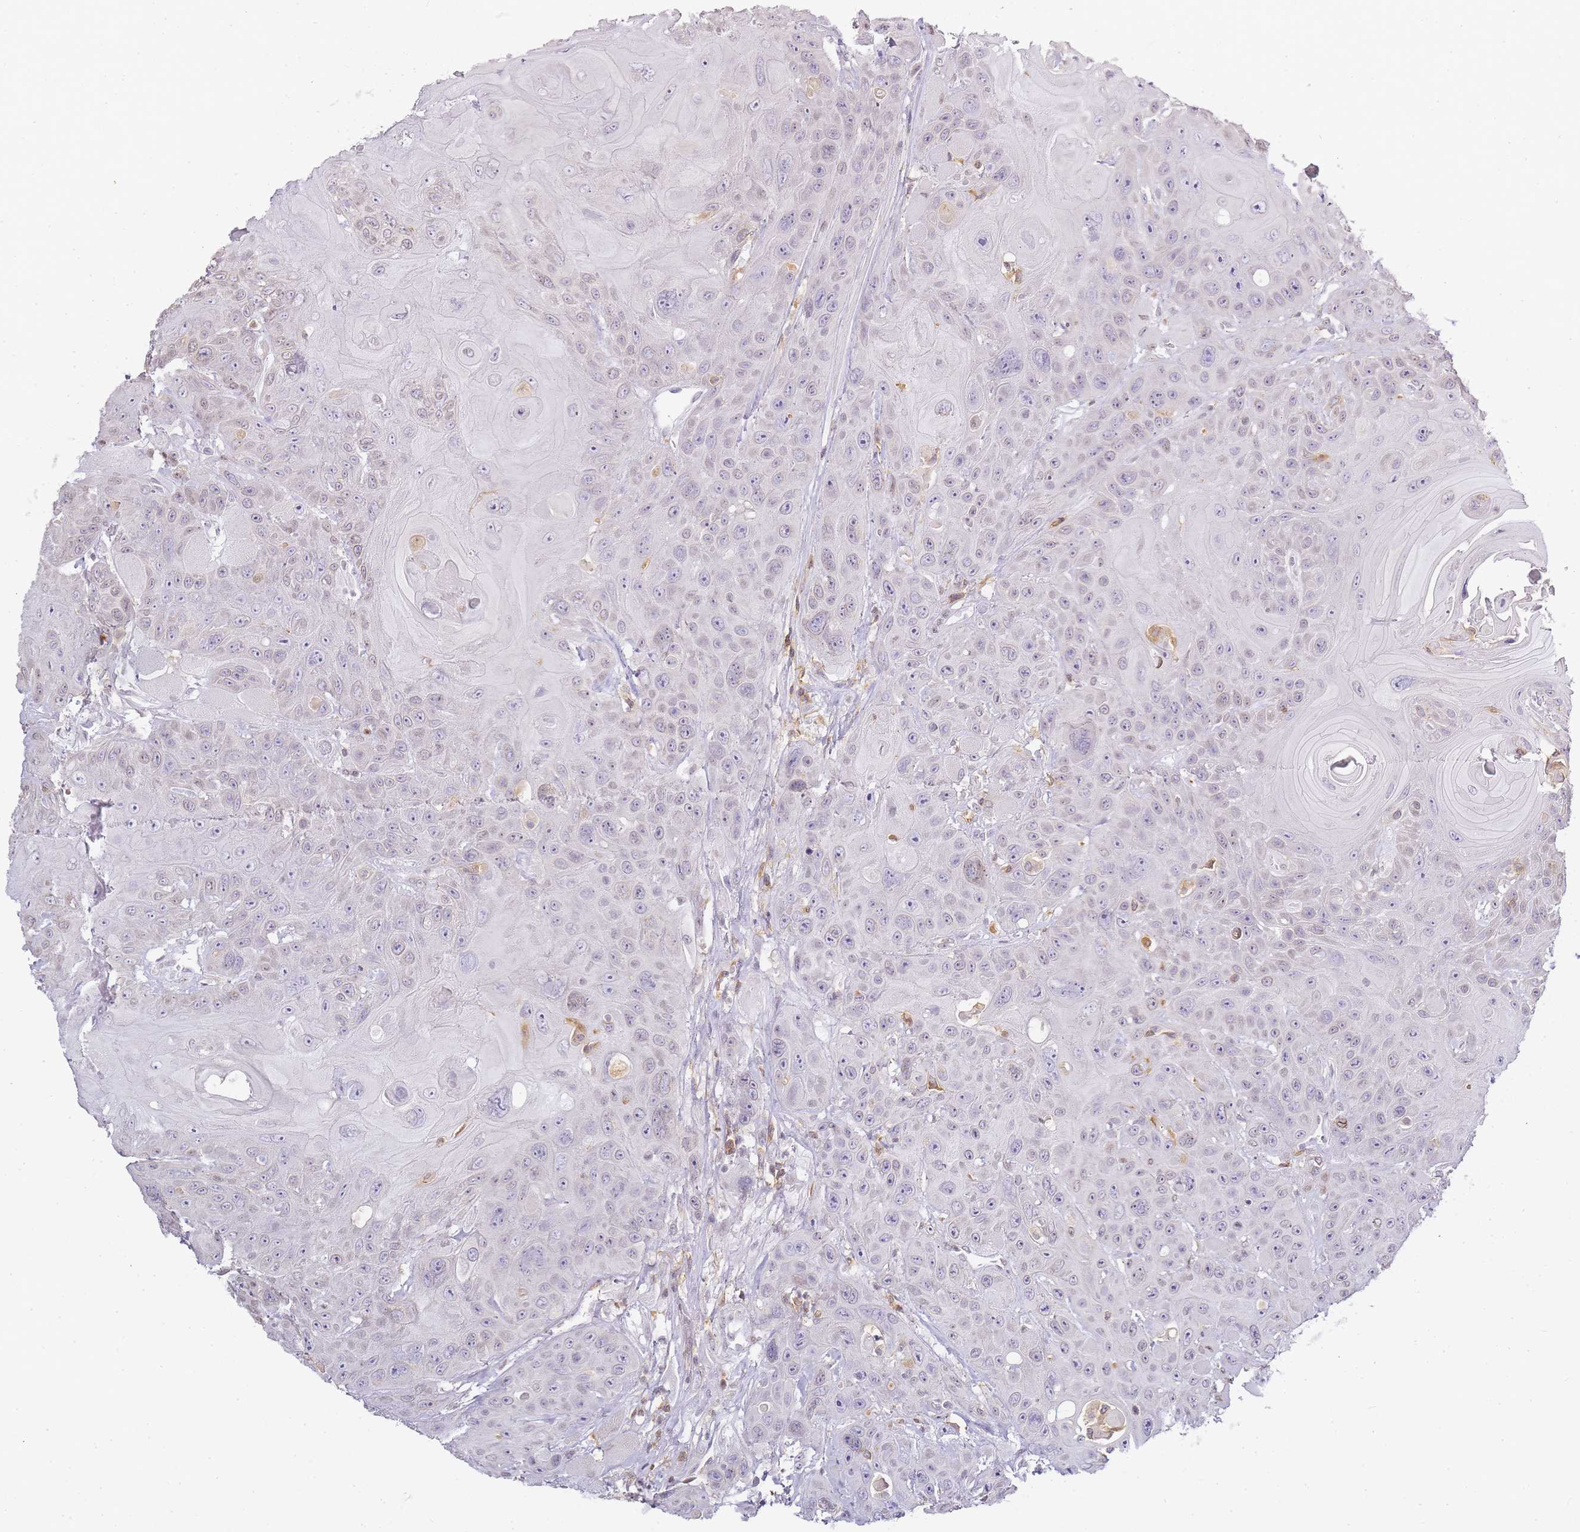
{"staining": {"intensity": "weak", "quantity": "<25%", "location": "nuclear"}, "tissue": "head and neck cancer", "cell_type": "Tumor cells", "image_type": "cancer", "snomed": [{"axis": "morphology", "description": "Squamous cell carcinoma, NOS"}, {"axis": "topography", "description": "Head-Neck"}], "caption": "IHC micrograph of neoplastic tissue: human head and neck cancer (squamous cell carcinoma) stained with DAB exhibits no significant protein expression in tumor cells. The staining is performed using DAB (3,3'-diaminobenzidine) brown chromogen with nuclei counter-stained in using hematoxylin.", "gene": "JAKMIP1", "patient": {"sex": "female", "age": 59}}